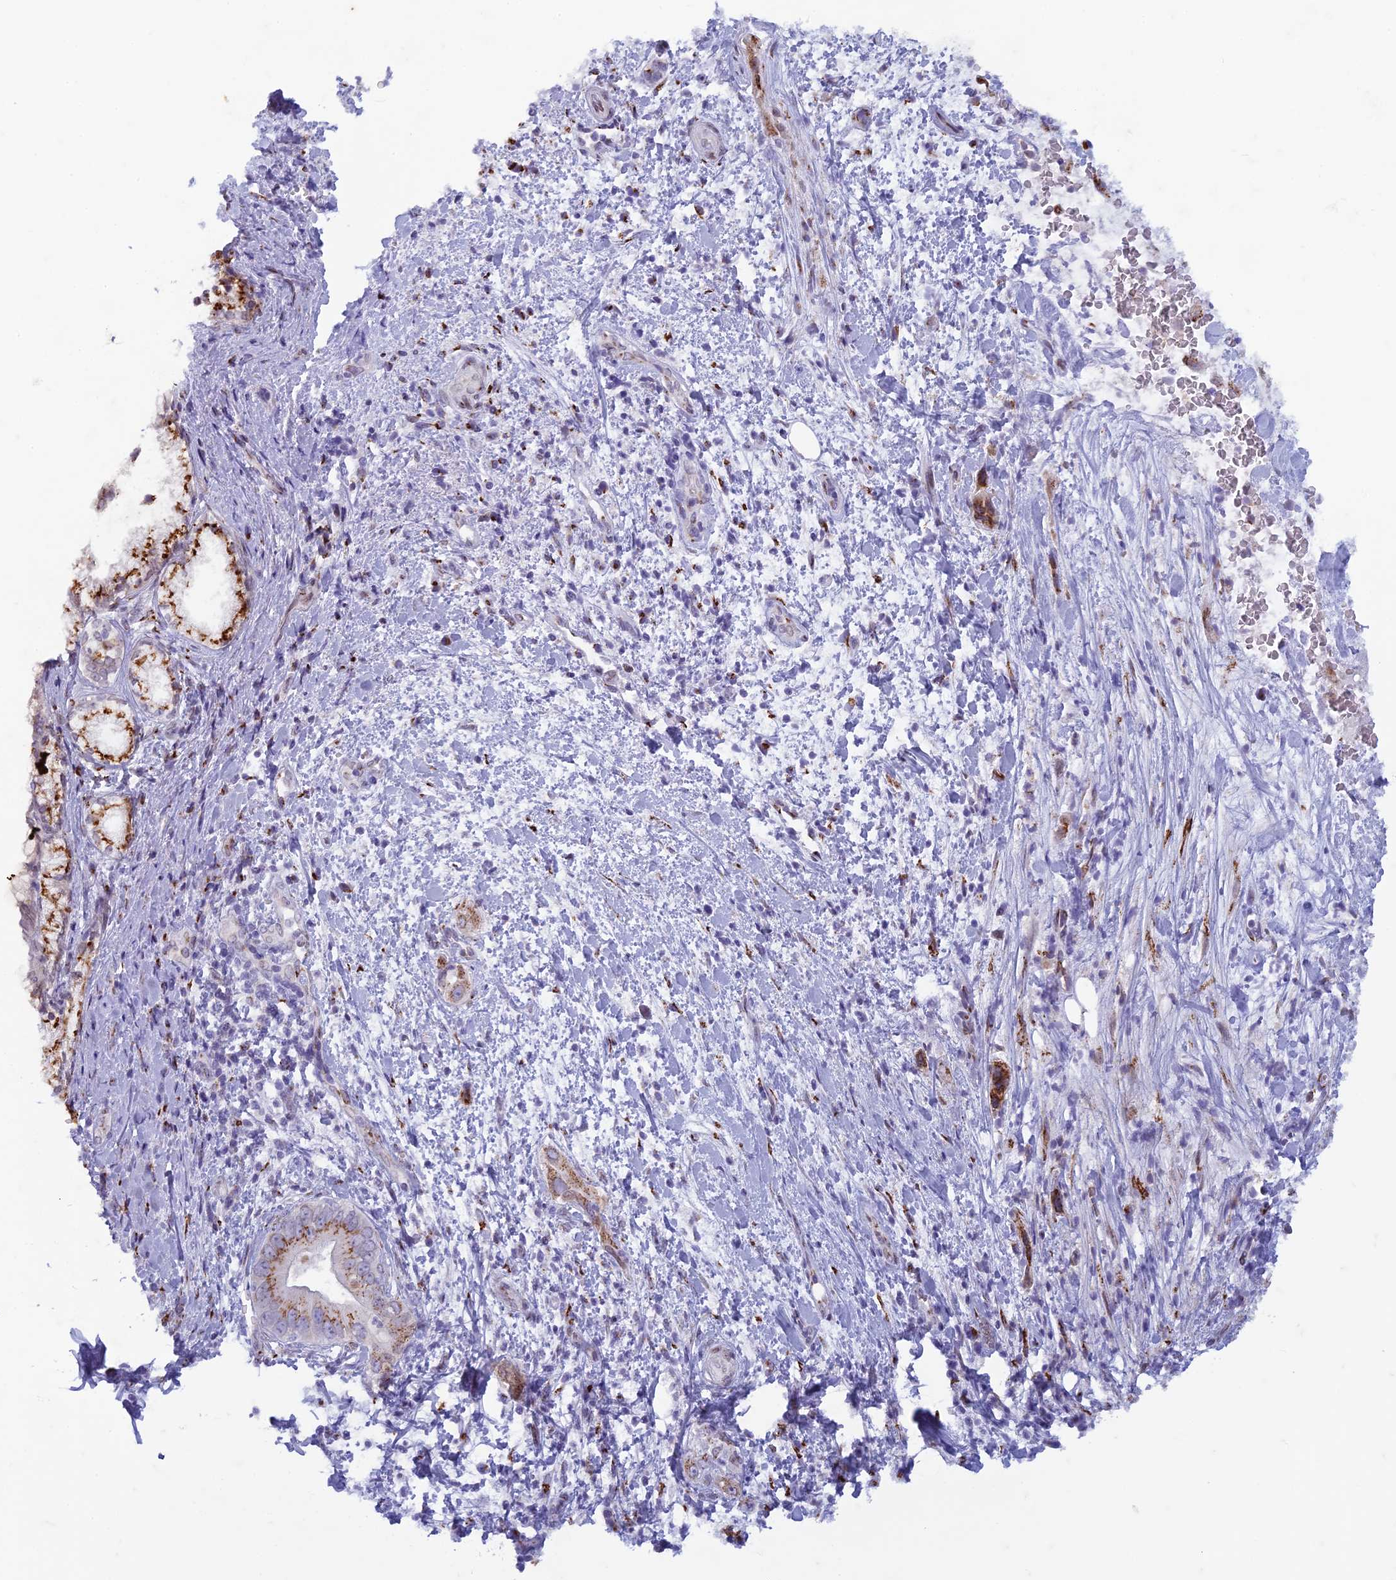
{"staining": {"intensity": "moderate", "quantity": "25%-75%", "location": "cytoplasmic/membranous"}, "tissue": "pancreatic cancer", "cell_type": "Tumor cells", "image_type": "cancer", "snomed": [{"axis": "morphology", "description": "Adenocarcinoma, NOS"}, {"axis": "topography", "description": "Pancreas"}], "caption": "This photomicrograph reveals IHC staining of human adenocarcinoma (pancreatic), with medium moderate cytoplasmic/membranous positivity in about 25%-75% of tumor cells.", "gene": "FAM3C", "patient": {"sex": "female", "age": 78}}